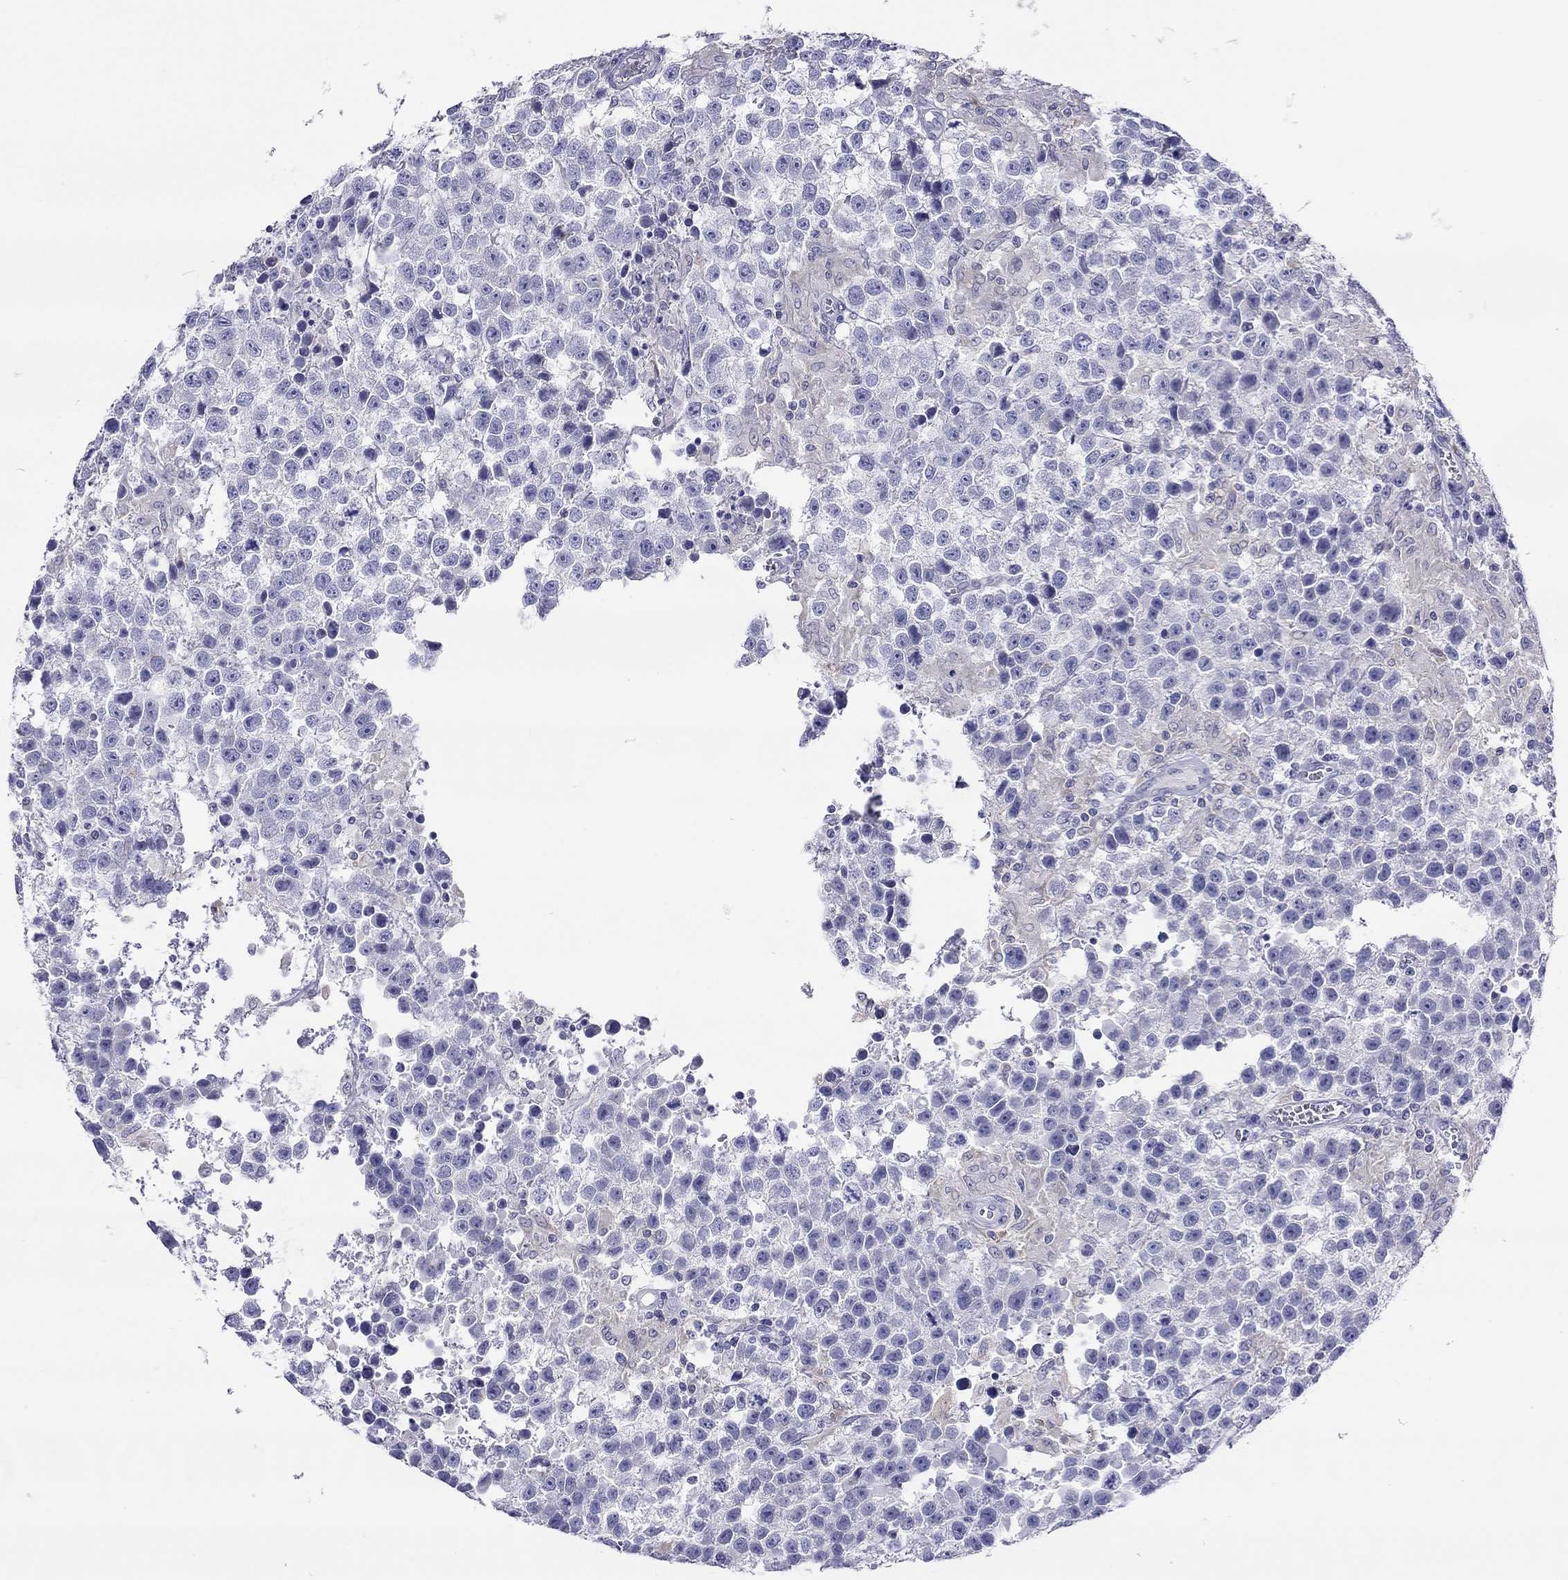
{"staining": {"intensity": "negative", "quantity": "none", "location": "none"}, "tissue": "testis cancer", "cell_type": "Tumor cells", "image_type": "cancer", "snomed": [{"axis": "morphology", "description": "Seminoma, NOS"}, {"axis": "topography", "description": "Testis"}], "caption": "Tumor cells are negative for protein expression in human testis cancer (seminoma).", "gene": "SLC46A2", "patient": {"sex": "male", "age": 43}}